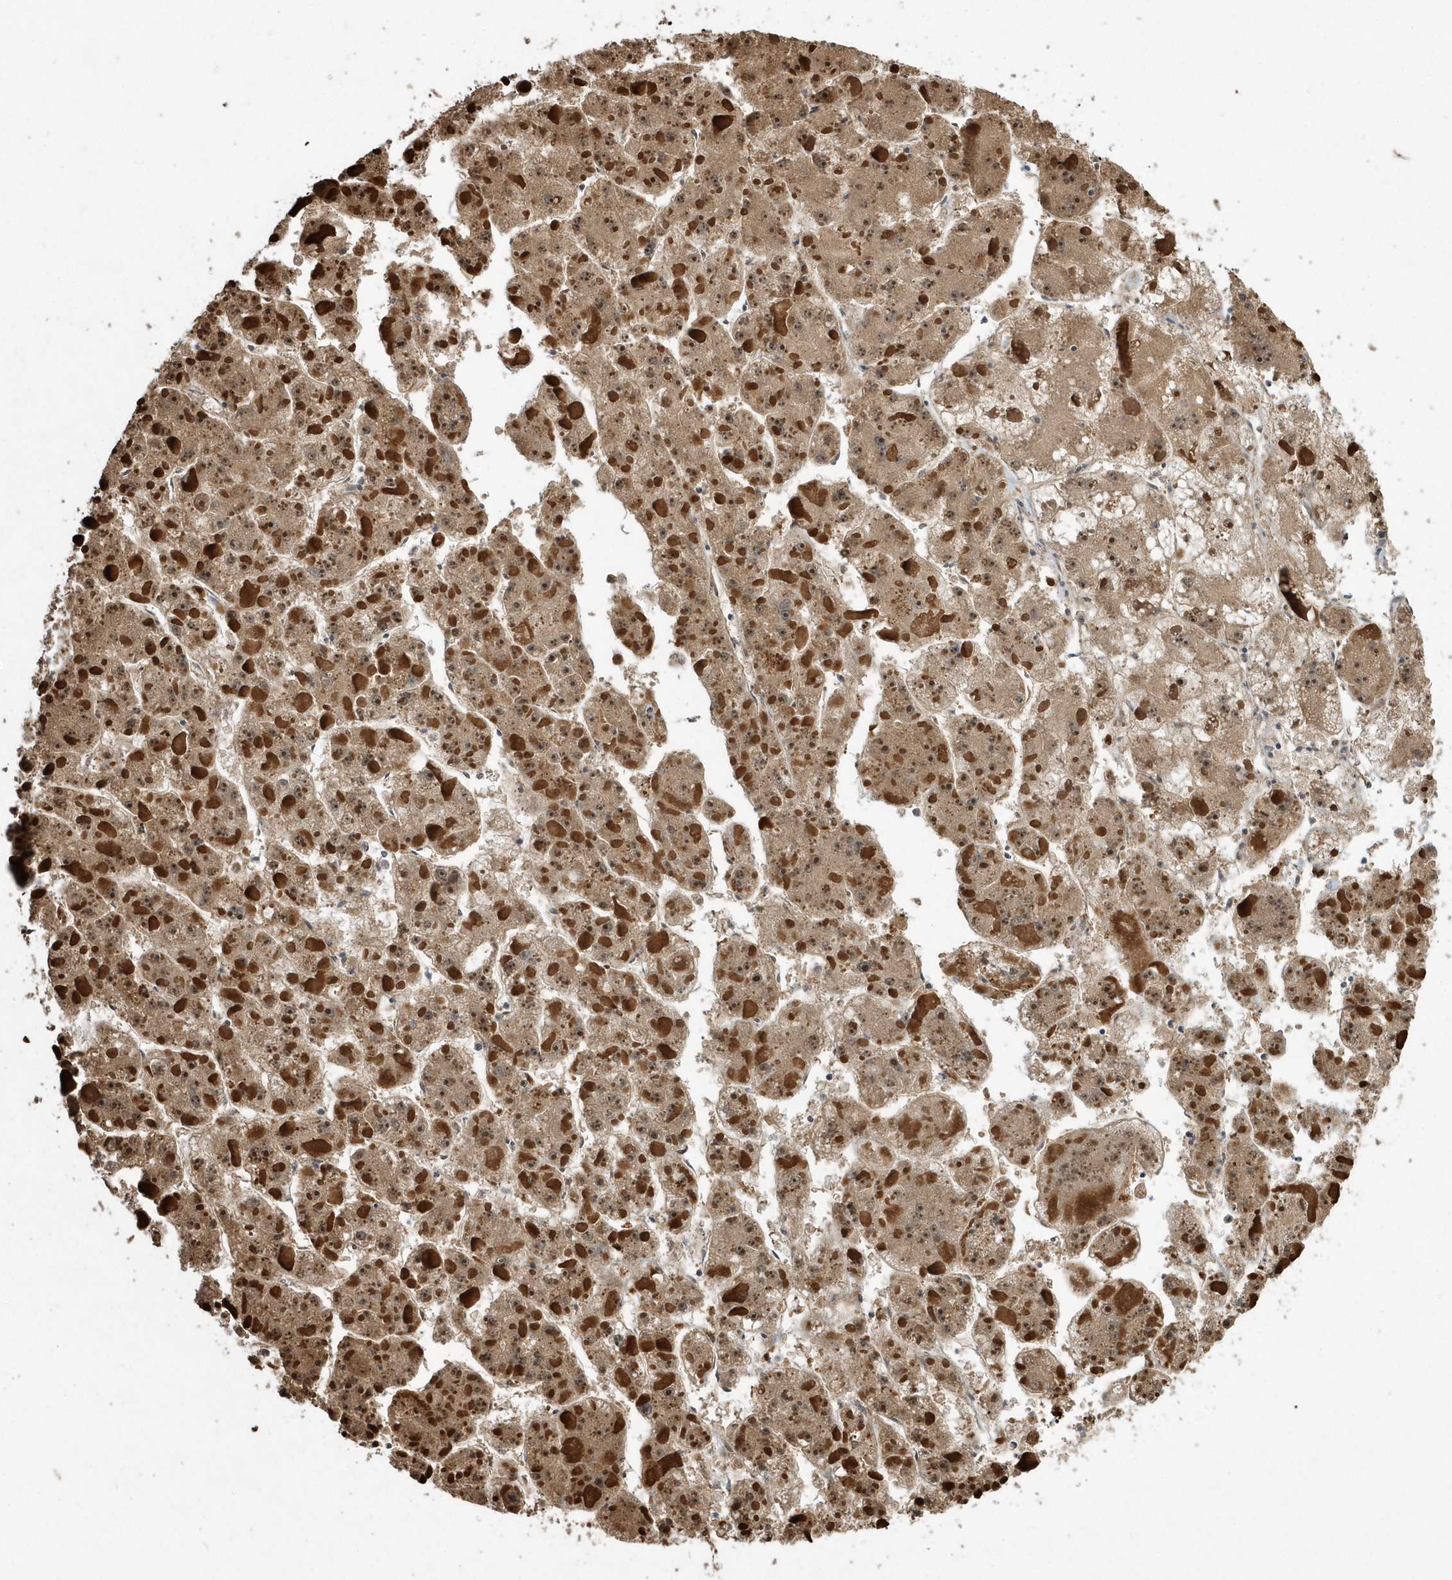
{"staining": {"intensity": "moderate", "quantity": ">75%", "location": "cytoplasmic/membranous,nuclear"}, "tissue": "liver cancer", "cell_type": "Tumor cells", "image_type": "cancer", "snomed": [{"axis": "morphology", "description": "Carcinoma, Hepatocellular, NOS"}, {"axis": "topography", "description": "Liver"}], "caption": "Human hepatocellular carcinoma (liver) stained for a protein (brown) exhibits moderate cytoplasmic/membranous and nuclear positive expression in about >75% of tumor cells.", "gene": "WASHC5", "patient": {"sex": "female", "age": 73}}